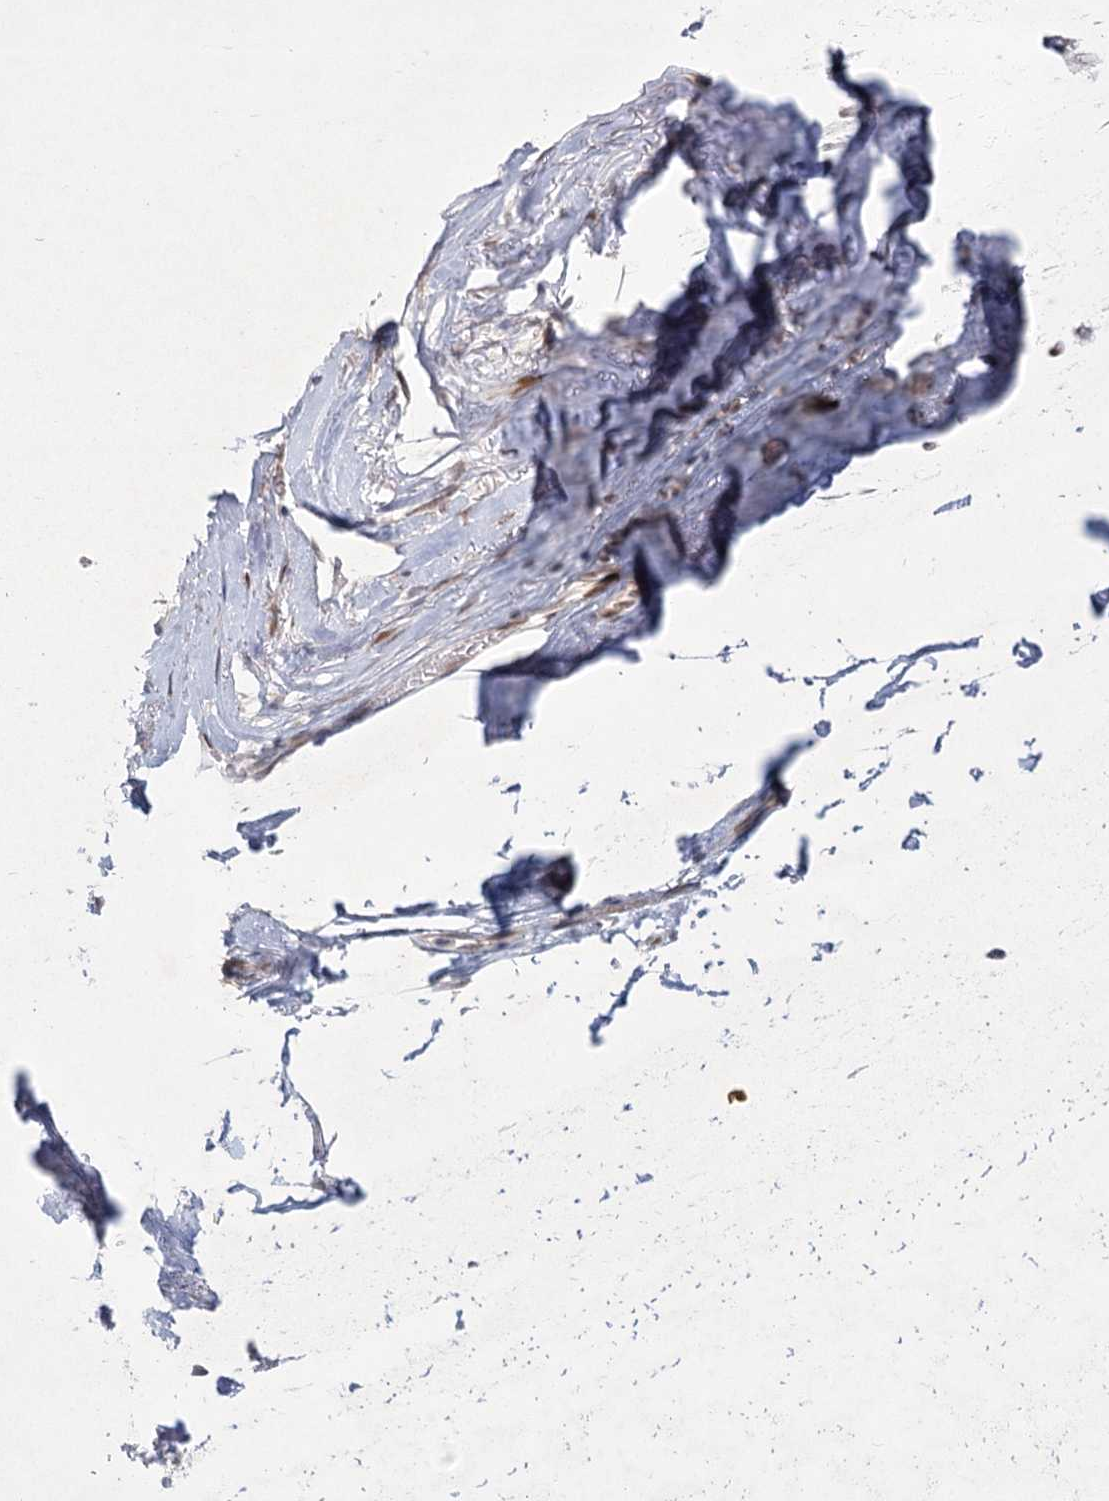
{"staining": {"intensity": "negative", "quantity": "none", "location": "none"}, "tissue": "adipose tissue", "cell_type": "Adipocytes", "image_type": "normal", "snomed": [{"axis": "morphology", "description": "Normal tissue, NOS"}, {"axis": "morphology", "description": "Basal cell carcinoma"}, {"axis": "topography", "description": "Skin"}], "caption": "Immunohistochemistry (IHC) photomicrograph of normal adipose tissue: adipose tissue stained with DAB (3,3'-diaminobenzidine) exhibits no significant protein positivity in adipocytes.", "gene": "CIB4", "patient": {"sex": "female", "age": 89}}